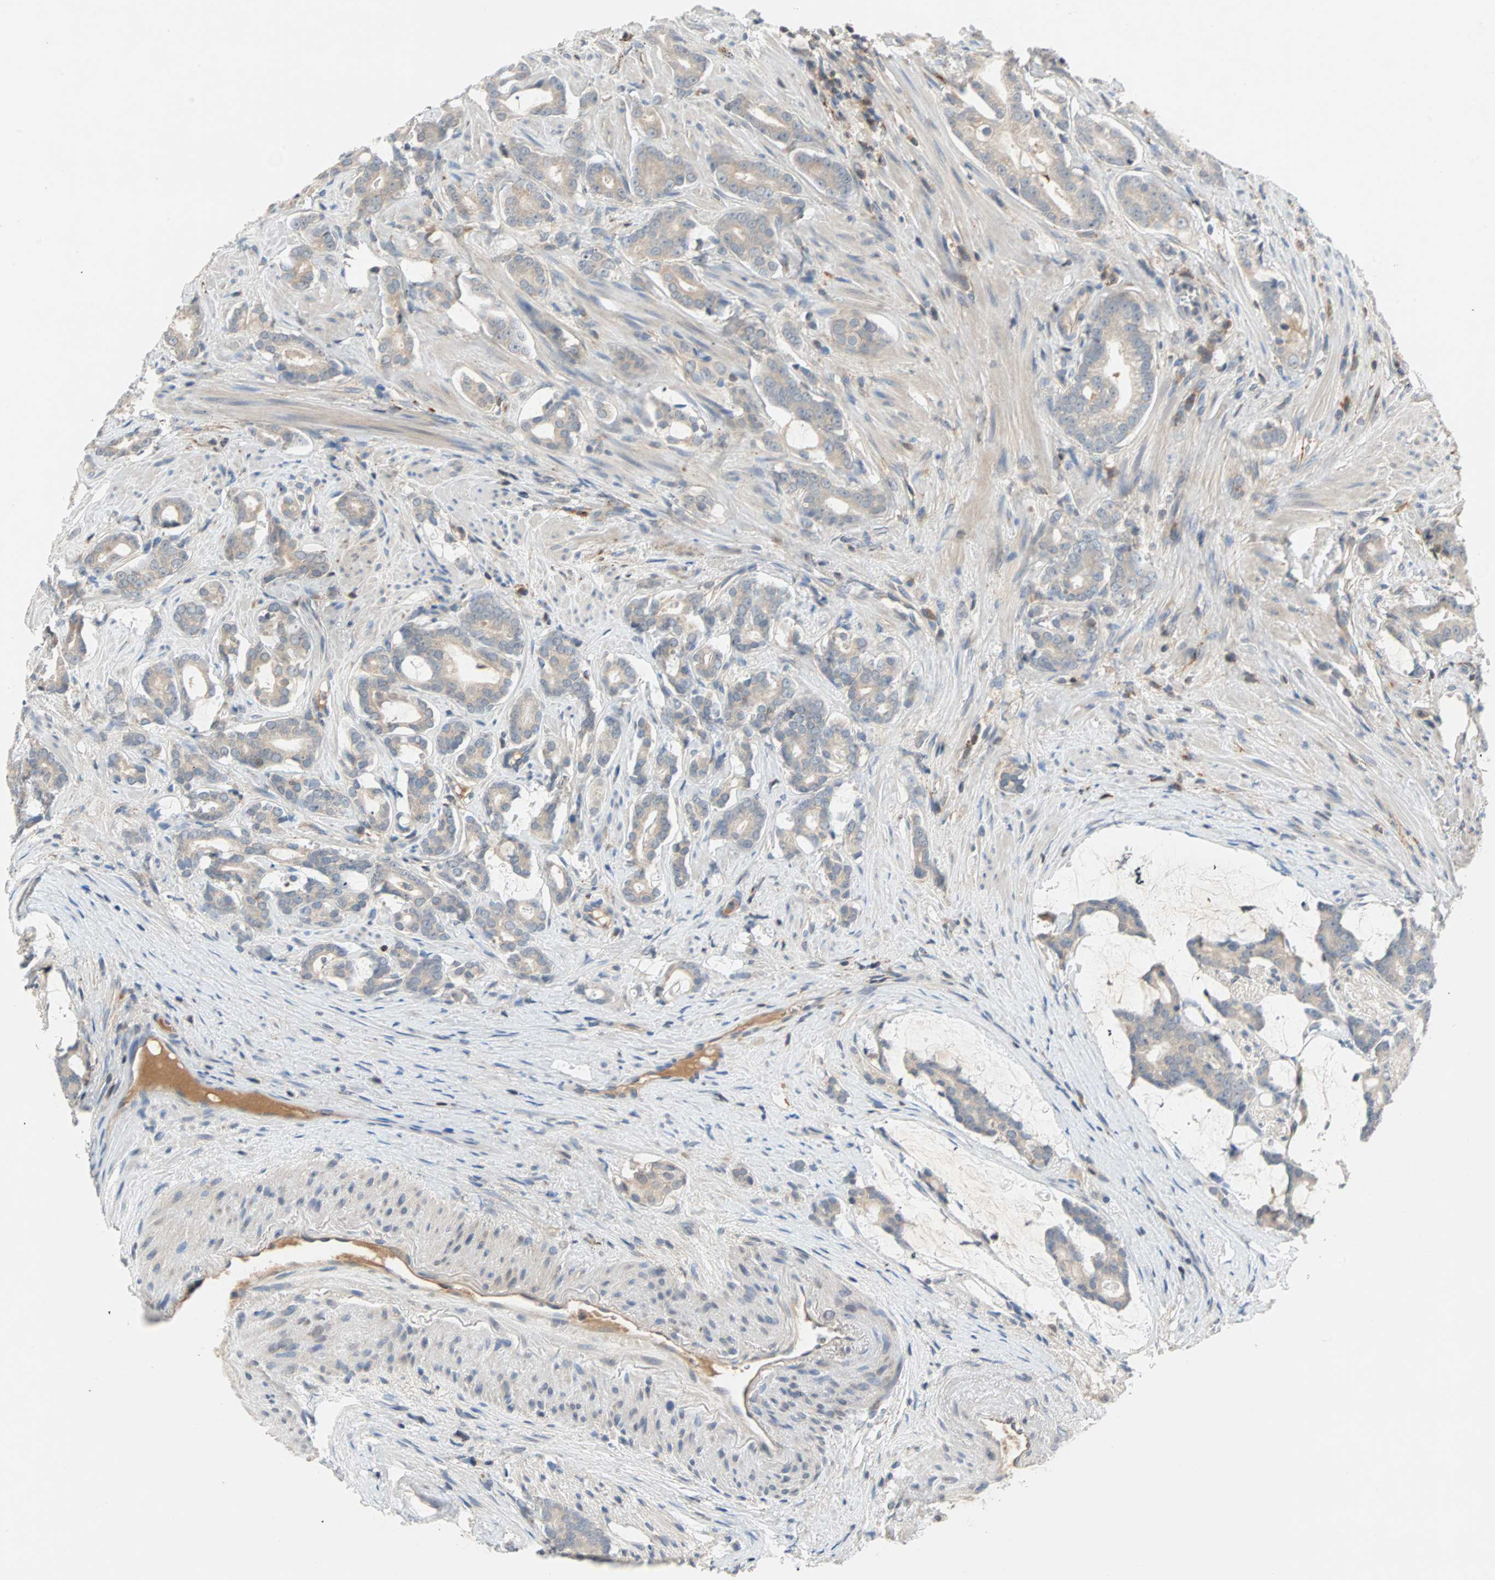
{"staining": {"intensity": "negative", "quantity": "none", "location": "none"}, "tissue": "prostate cancer", "cell_type": "Tumor cells", "image_type": "cancer", "snomed": [{"axis": "morphology", "description": "Adenocarcinoma, Low grade"}, {"axis": "topography", "description": "Prostate"}], "caption": "Immunohistochemical staining of human prostate cancer (low-grade adenocarcinoma) demonstrates no significant positivity in tumor cells. The staining was performed using DAB to visualize the protein expression in brown, while the nuclei were stained in blue with hematoxylin (Magnification: 20x).", "gene": "MAP4K1", "patient": {"sex": "male", "age": 58}}